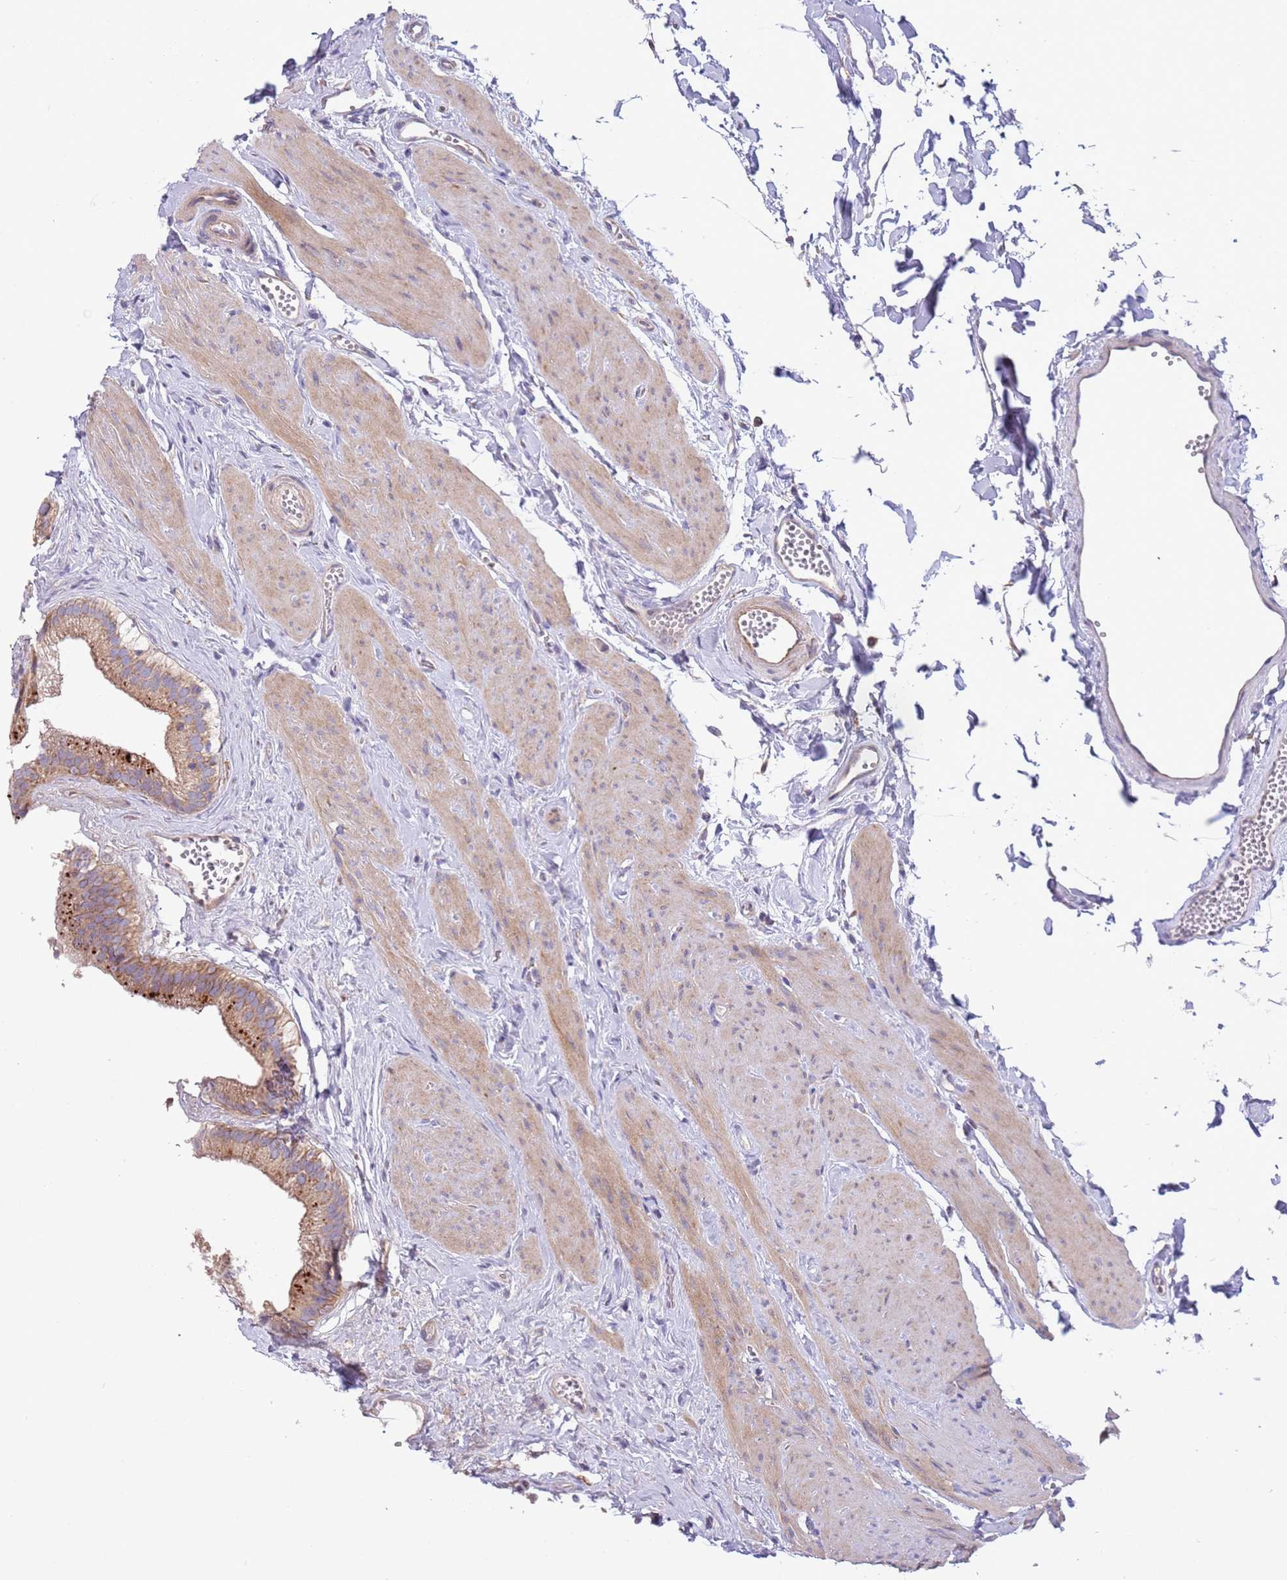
{"staining": {"intensity": "strong", "quantity": "25%-75%", "location": "cytoplasmic/membranous"}, "tissue": "gallbladder", "cell_type": "Glandular cells", "image_type": "normal", "snomed": [{"axis": "morphology", "description": "Normal tissue, NOS"}, {"axis": "topography", "description": "Gallbladder"}], "caption": "Strong cytoplasmic/membranous protein positivity is appreciated in approximately 25%-75% of glandular cells in gallbladder. (DAB IHC, brown staining for protein, blue staining for nuclei).", "gene": "ARMCX6", "patient": {"sex": "female", "age": 54}}